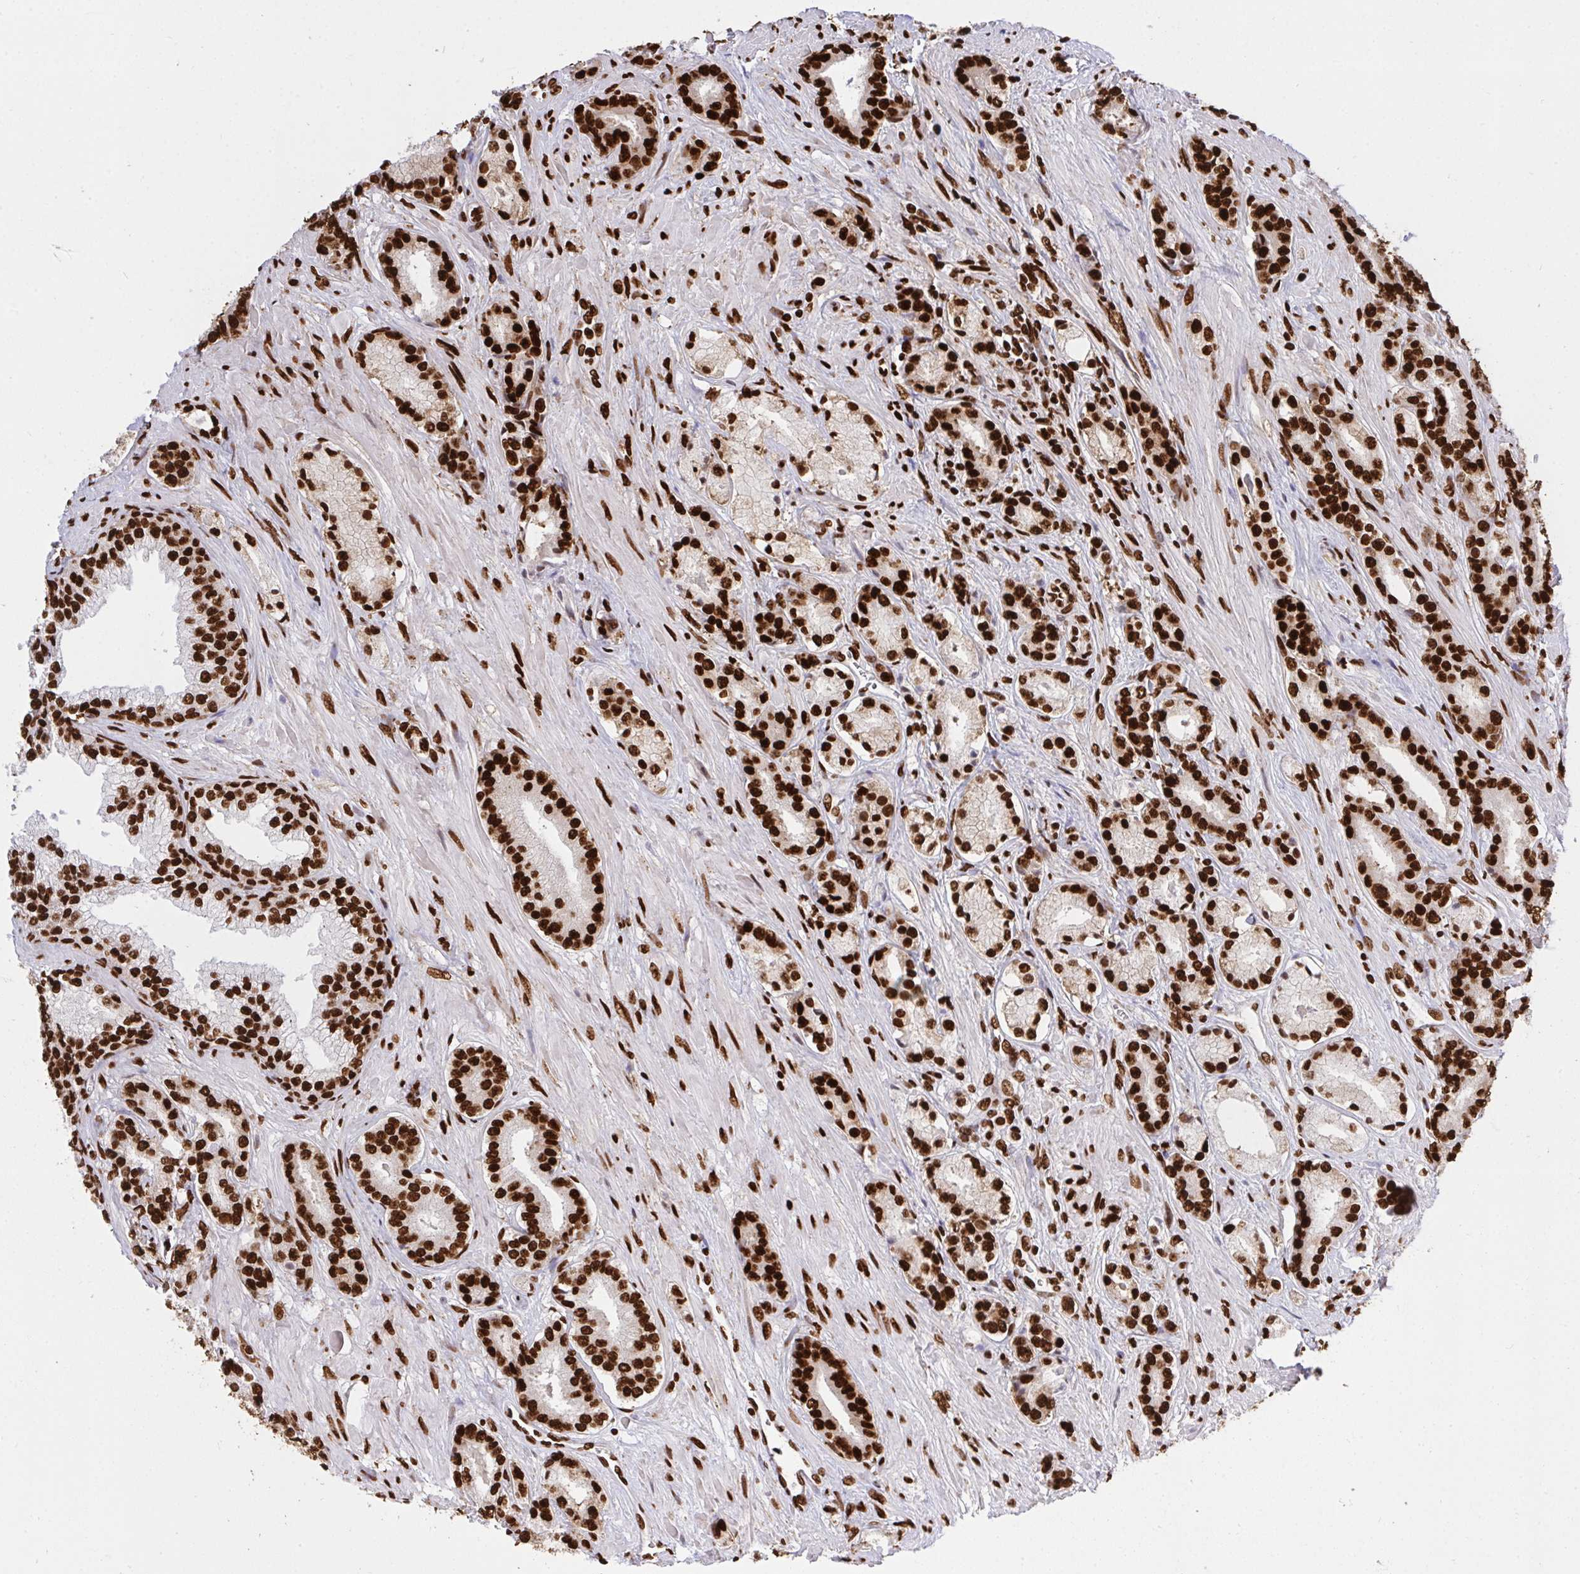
{"staining": {"intensity": "strong", "quantity": ">75%", "location": "nuclear"}, "tissue": "prostate cancer", "cell_type": "Tumor cells", "image_type": "cancer", "snomed": [{"axis": "morphology", "description": "Adenocarcinoma, High grade"}, {"axis": "topography", "description": "Prostate"}], "caption": "Brown immunohistochemical staining in prostate adenocarcinoma (high-grade) demonstrates strong nuclear staining in approximately >75% of tumor cells.", "gene": "HNRNPL", "patient": {"sex": "male", "age": 56}}